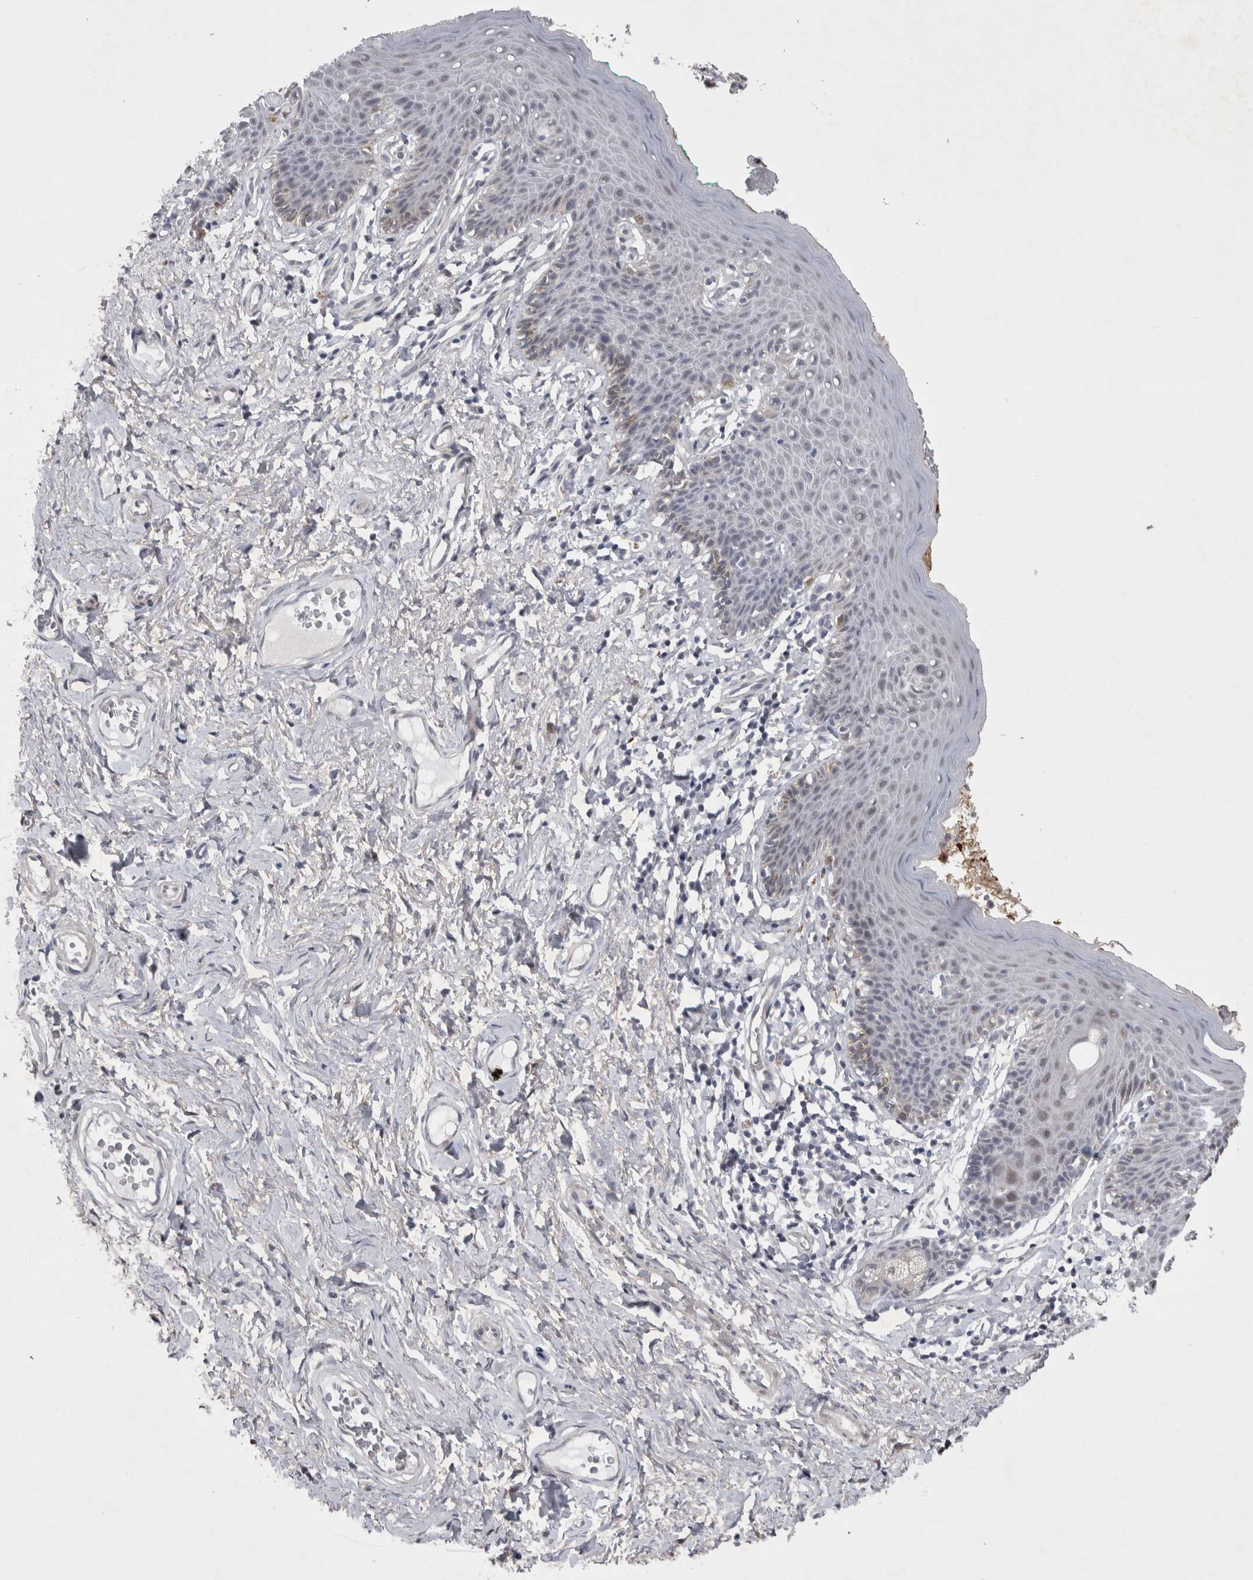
{"staining": {"intensity": "negative", "quantity": "none", "location": "none"}, "tissue": "skin", "cell_type": "Epidermal cells", "image_type": "normal", "snomed": [{"axis": "morphology", "description": "Normal tissue, NOS"}, {"axis": "topography", "description": "Vulva"}], "caption": "High power microscopy micrograph of an immunohistochemistry (IHC) image of benign skin, revealing no significant staining in epidermal cells. (Stains: DAB (3,3'-diaminobenzidine) IHC with hematoxylin counter stain, Microscopy: brightfield microscopy at high magnification).", "gene": "IFI44", "patient": {"sex": "female", "age": 66}}